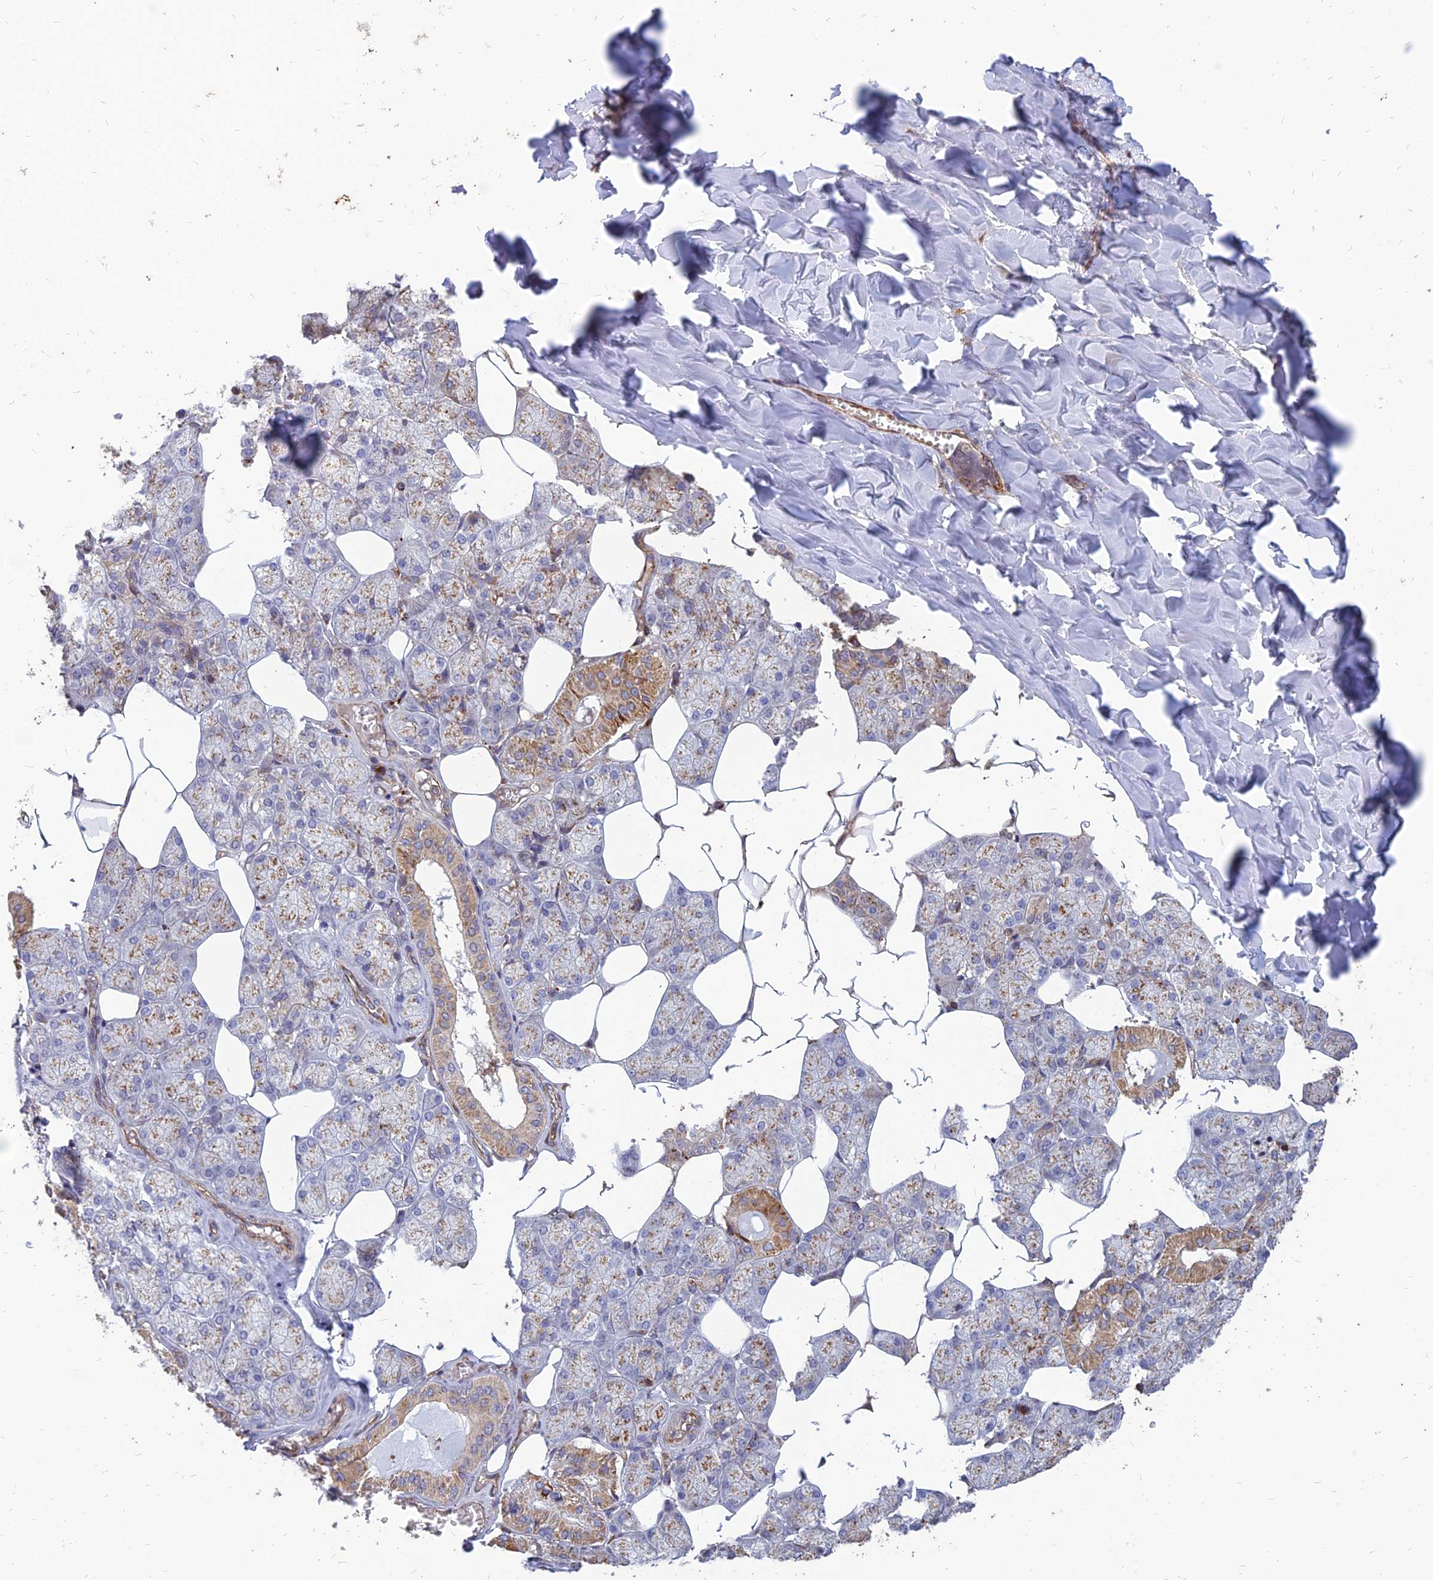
{"staining": {"intensity": "moderate", "quantity": "25%-75%", "location": "cytoplasmic/membranous"}, "tissue": "salivary gland", "cell_type": "Glandular cells", "image_type": "normal", "snomed": [{"axis": "morphology", "description": "Normal tissue, NOS"}, {"axis": "topography", "description": "Salivary gland"}], "caption": "Brown immunohistochemical staining in unremarkable salivary gland shows moderate cytoplasmic/membranous positivity in about 25%-75% of glandular cells. (DAB (3,3'-diaminobenzidine) IHC, brown staining for protein, blue staining for nuclei).", "gene": "ST3GAL6", "patient": {"sex": "male", "age": 62}}